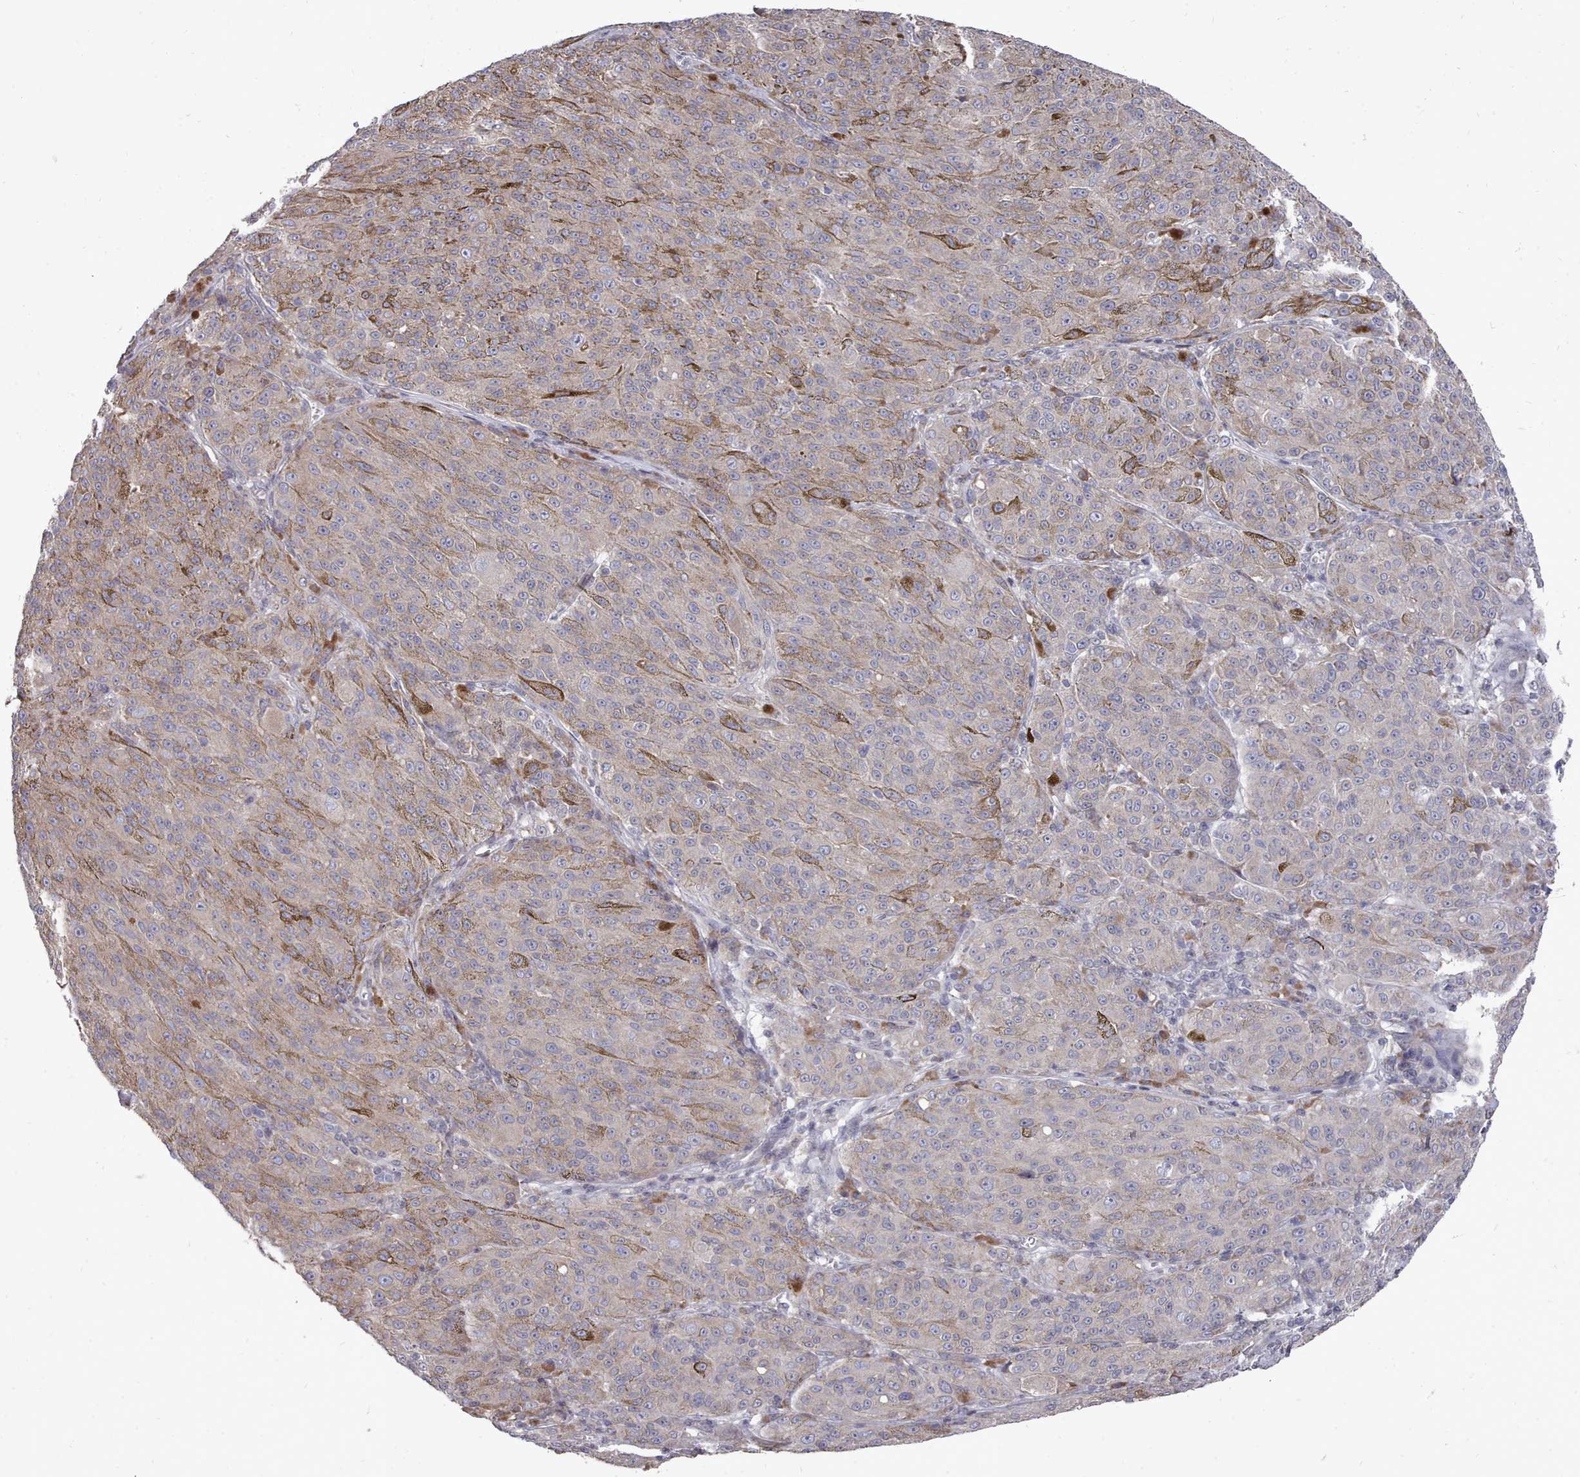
{"staining": {"intensity": "weak", "quantity": "<25%", "location": "cytoplasmic/membranous"}, "tissue": "melanoma", "cell_type": "Tumor cells", "image_type": "cancer", "snomed": [{"axis": "morphology", "description": "Malignant melanoma, NOS"}, {"axis": "topography", "description": "Skin"}], "caption": "High magnification brightfield microscopy of melanoma stained with DAB (3,3'-diaminobenzidine) (brown) and counterstained with hematoxylin (blue): tumor cells show no significant expression.", "gene": "ACKR3", "patient": {"sex": "female", "age": 52}}